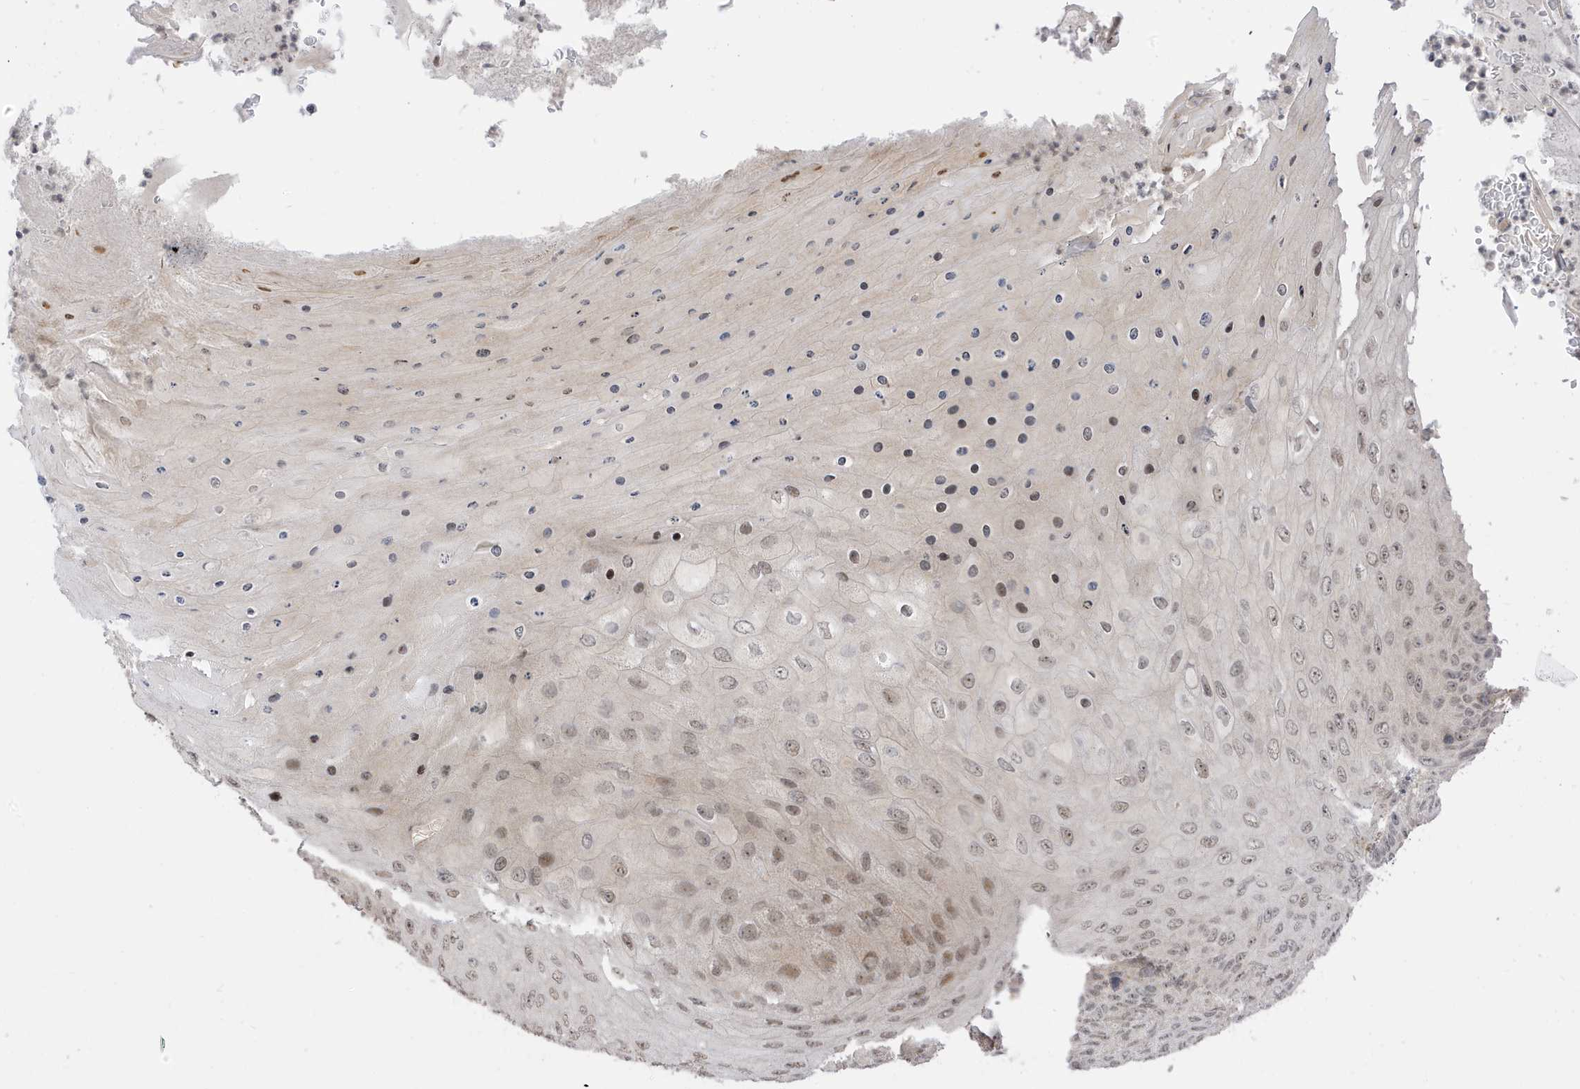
{"staining": {"intensity": "moderate", "quantity": ">75%", "location": "nuclear"}, "tissue": "skin cancer", "cell_type": "Tumor cells", "image_type": "cancer", "snomed": [{"axis": "morphology", "description": "Squamous cell carcinoma, NOS"}, {"axis": "topography", "description": "Skin"}], "caption": "Skin cancer was stained to show a protein in brown. There is medium levels of moderate nuclear expression in approximately >75% of tumor cells. (IHC, brightfield microscopy, high magnification).", "gene": "TAB3", "patient": {"sex": "female", "age": 88}}